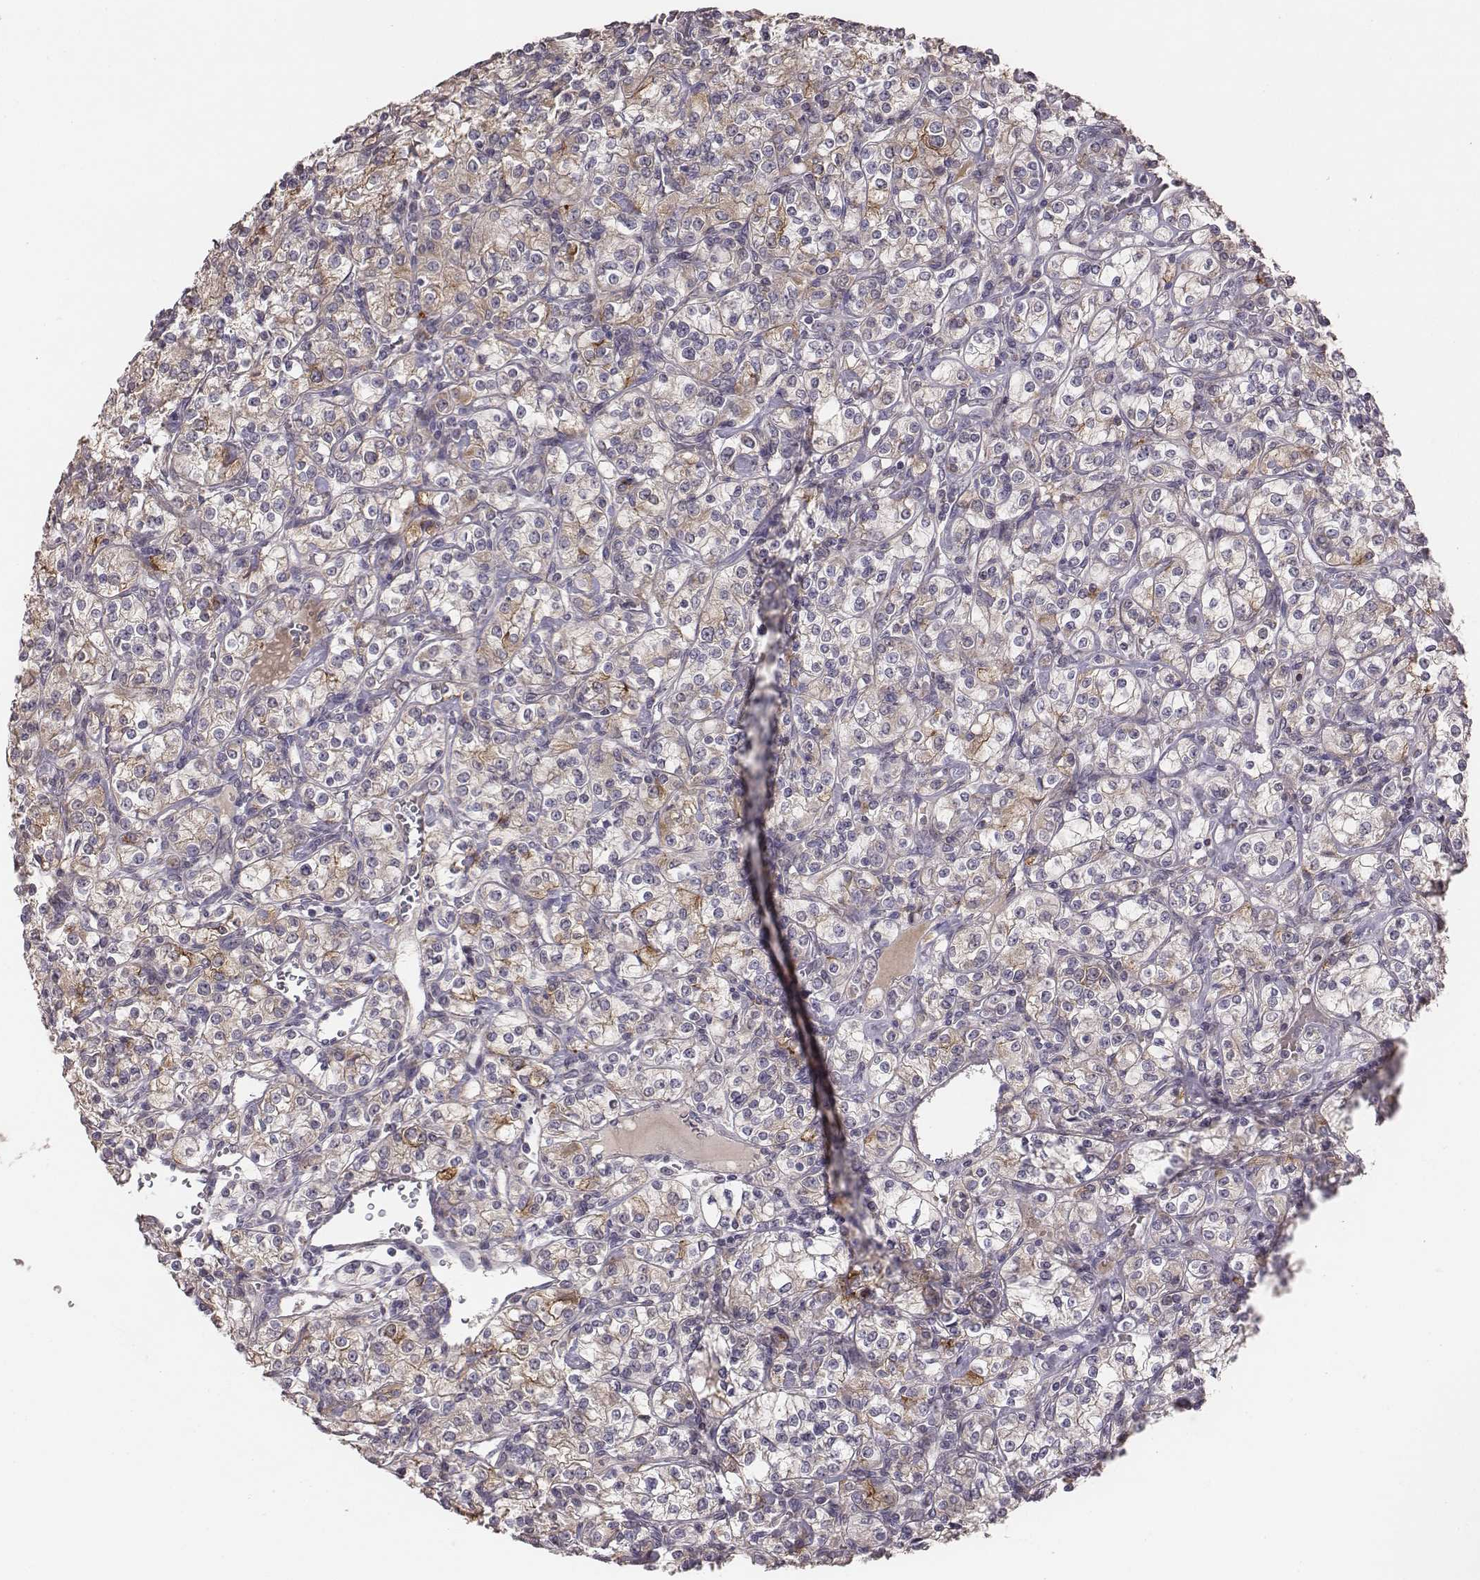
{"staining": {"intensity": "moderate", "quantity": "<25%", "location": "cytoplasmic/membranous"}, "tissue": "renal cancer", "cell_type": "Tumor cells", "image_type": "cancer", "snomed": [{"axis": "morphology", "description": "Adenocarcinoma, NOS"}, {"axis": "topography", "description": "Kidney"}], "caption": "Immunohistochemistry (IHC) histopathology image of neoplastic tissue: human renal cancer (adenocarcinoma) stained using immunohistochemistry shows low levels of moderate protein expression localized specifically in the cytoplasmic/membranous of tumor cells, appearing as a cytoplasmic/membranous brown color.", "gene": "HAVCR1", "patient": {"sex": "male", "age": 77}}